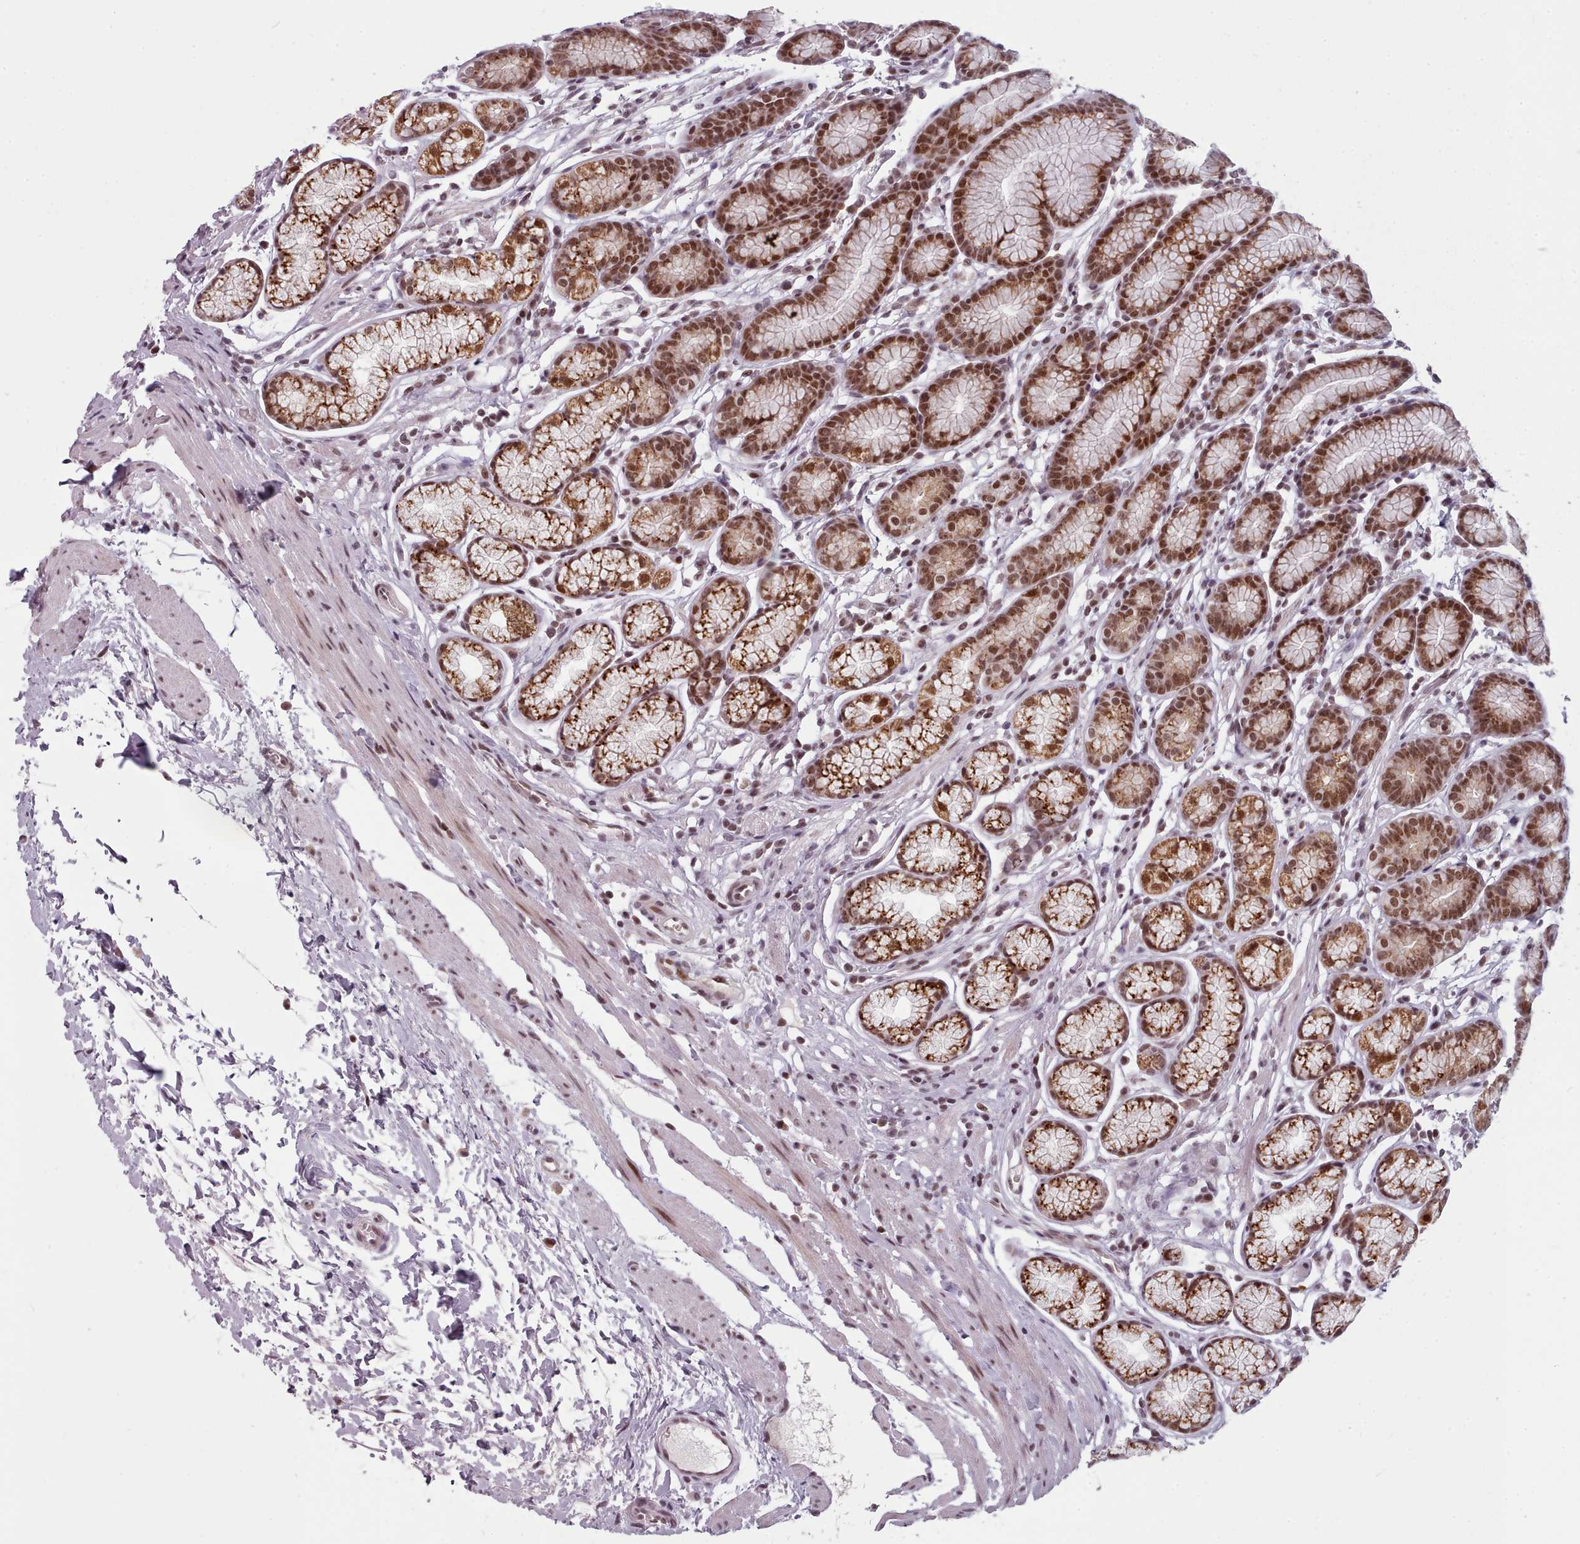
{"staining": {"intensity": "strong", "quantity": "25%-75%", "location": "cytoplasmic/membranous,nuclear"}, "tissue": "stomach", "cell_type": "Glandular cells", "image_type": "normal", "snomed": [{"axis": "morphology", "description": "Normal tissue, NOS"}, {"axis": "topography", "description": "Stomach"}], "caption": "A photomicrograph showing strong cytoplasmic/membranous,nuclear expression in approximately 25%-75% of glandular cells in unremarkable stomach, as visualized by brown immunohistochemical staining.", "gene": "SRSF9", "patient": {"sex": "male", "age": 42}}